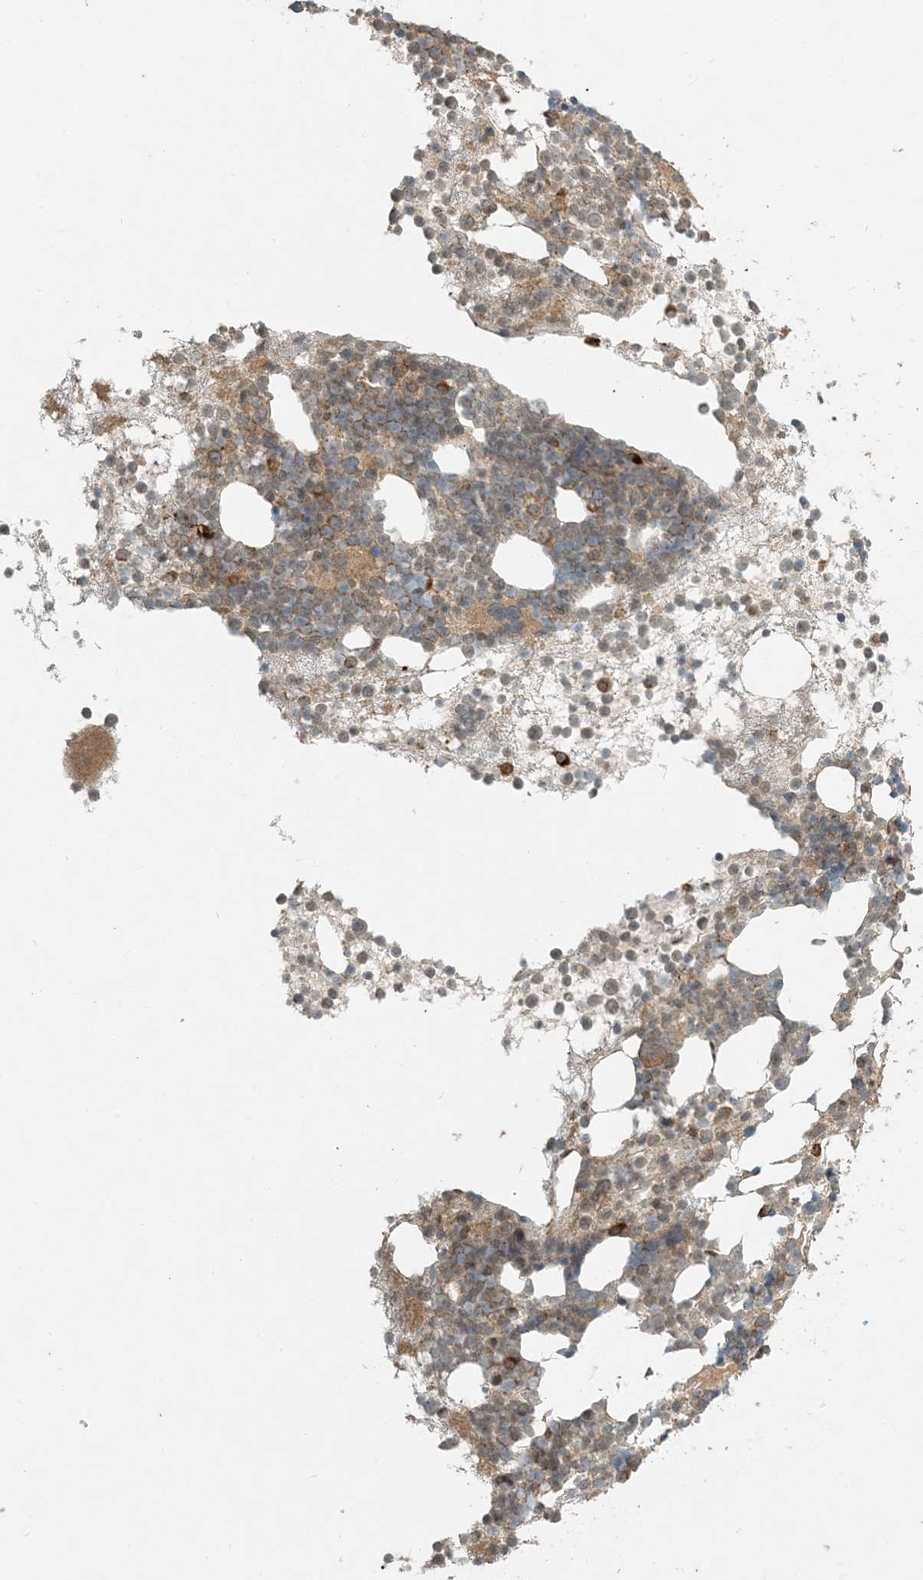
{"staining": {"intensity": "moderate", "quantity": ">75%", "location": "cytoplasmic/membranous"}, "tissue": "bone marrow", "cell_type": "Hematopoietic cells", "image_type": "normal", "snomed": [{"axis": "morphology", "description": "Normal tissue, NOS"}, {"axis": "topography", "description": "Bone marrow"}], "caption": "About >75% of hematopoietic cells in benign human bone marrow exhibit moderate cytoplasmic/membranous protein staining as visualized by brown immunohistochemical staining.", "gene": "MCOLN1", "patient": {"sex": "female", "age": 57}}